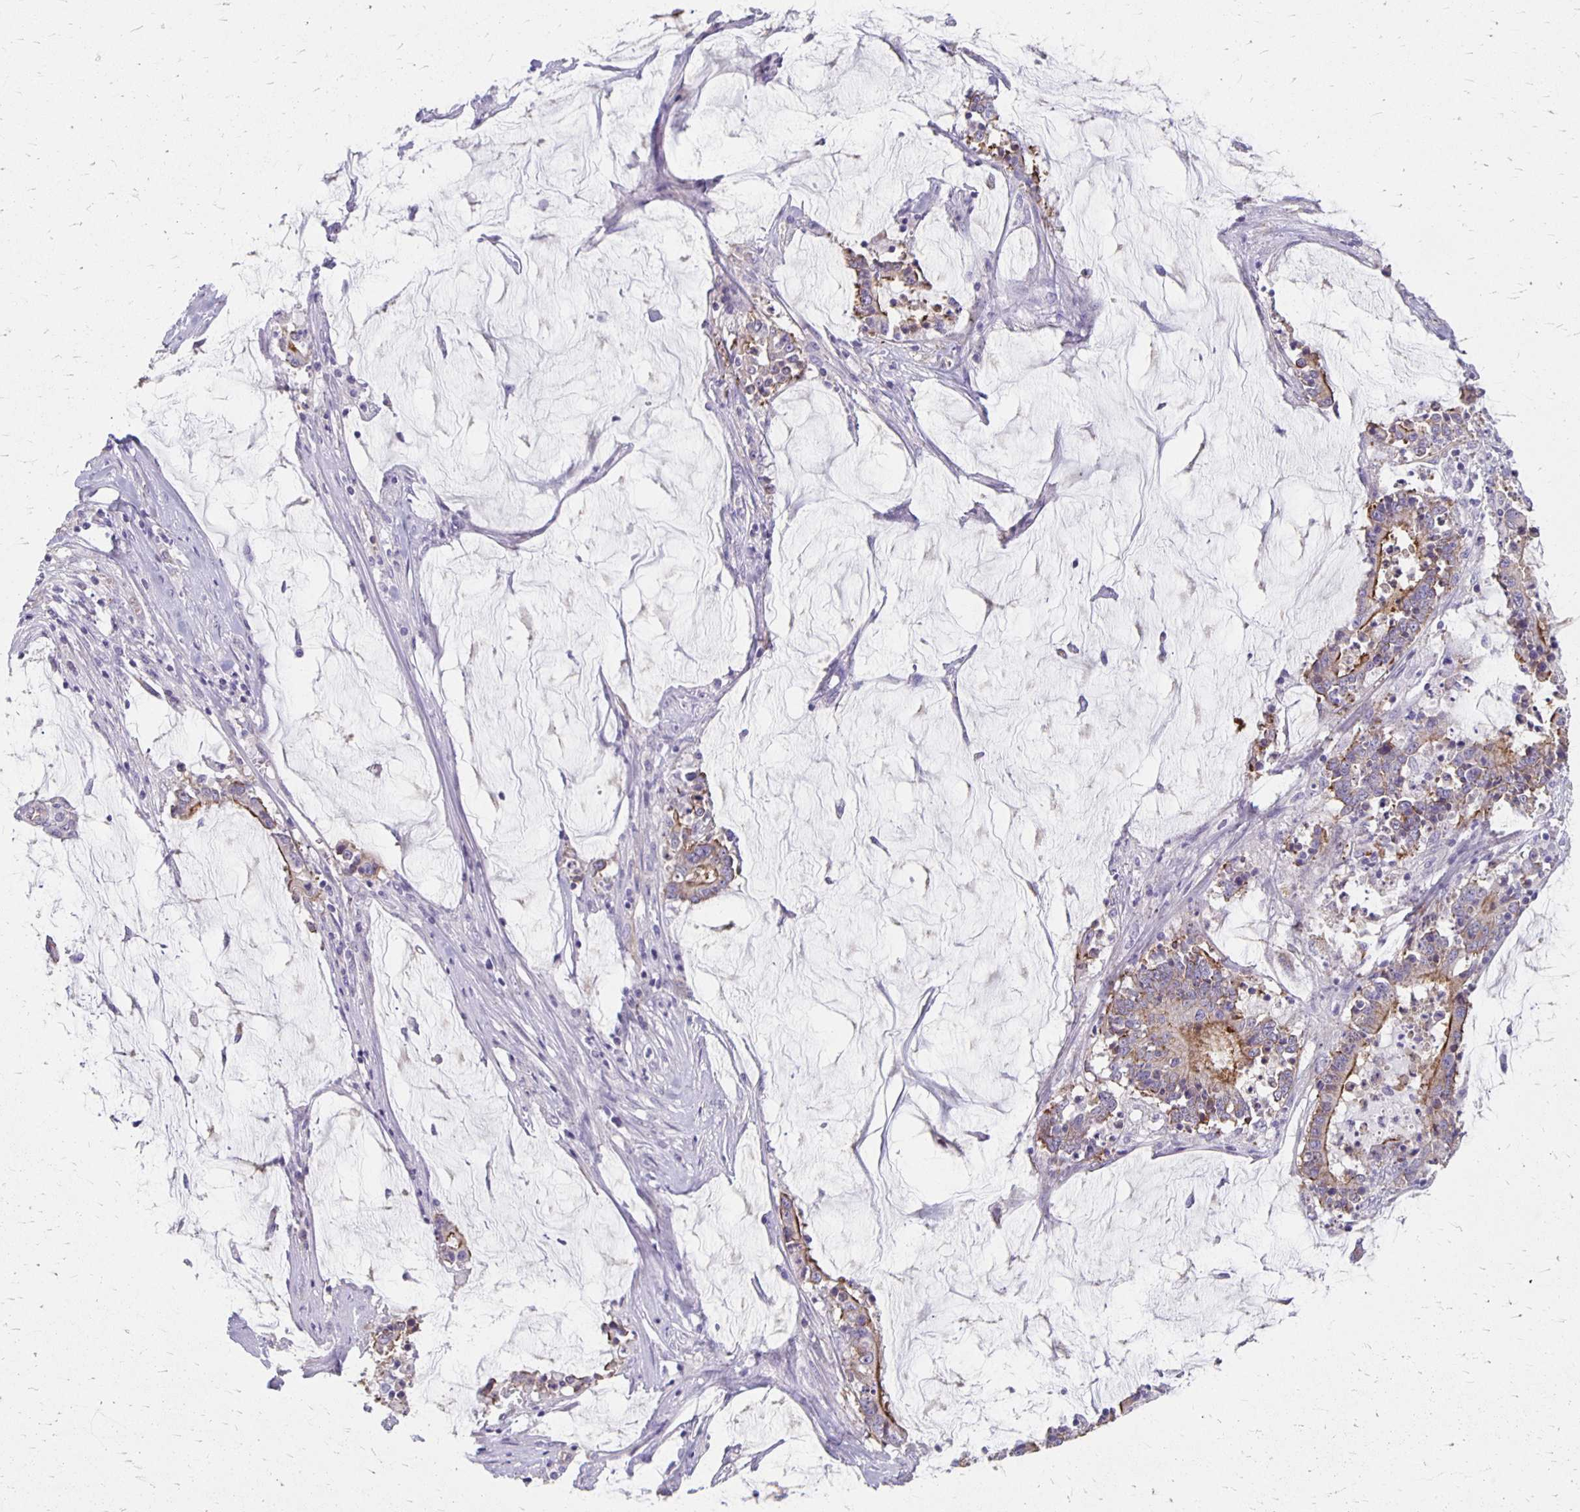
{"staining": {"intensity": "moderate", "quantity": "<25%", "location": "cytoplasmic/membranous"}, "tissue": "stomach cancer", "cell_type": "Tumor cells", "image_type": "cancer", "snomed": [{"axis": "morphology", "description": "Adenocarcinoma, NOS"}, {"axis": "topography", "description": "Stomach, upper"}], "caption": "Protein expression analysis of human stomach cancer (adenocarcinoma) reveals moderate cytoplasmic/membranous staining in approximately <25% of tumor cells. (brown staining indicates protein expression, while blue staining denotes nuclei).", "gene": "PPP1R3E", "patient": {"sex": "male", "age": 68}}